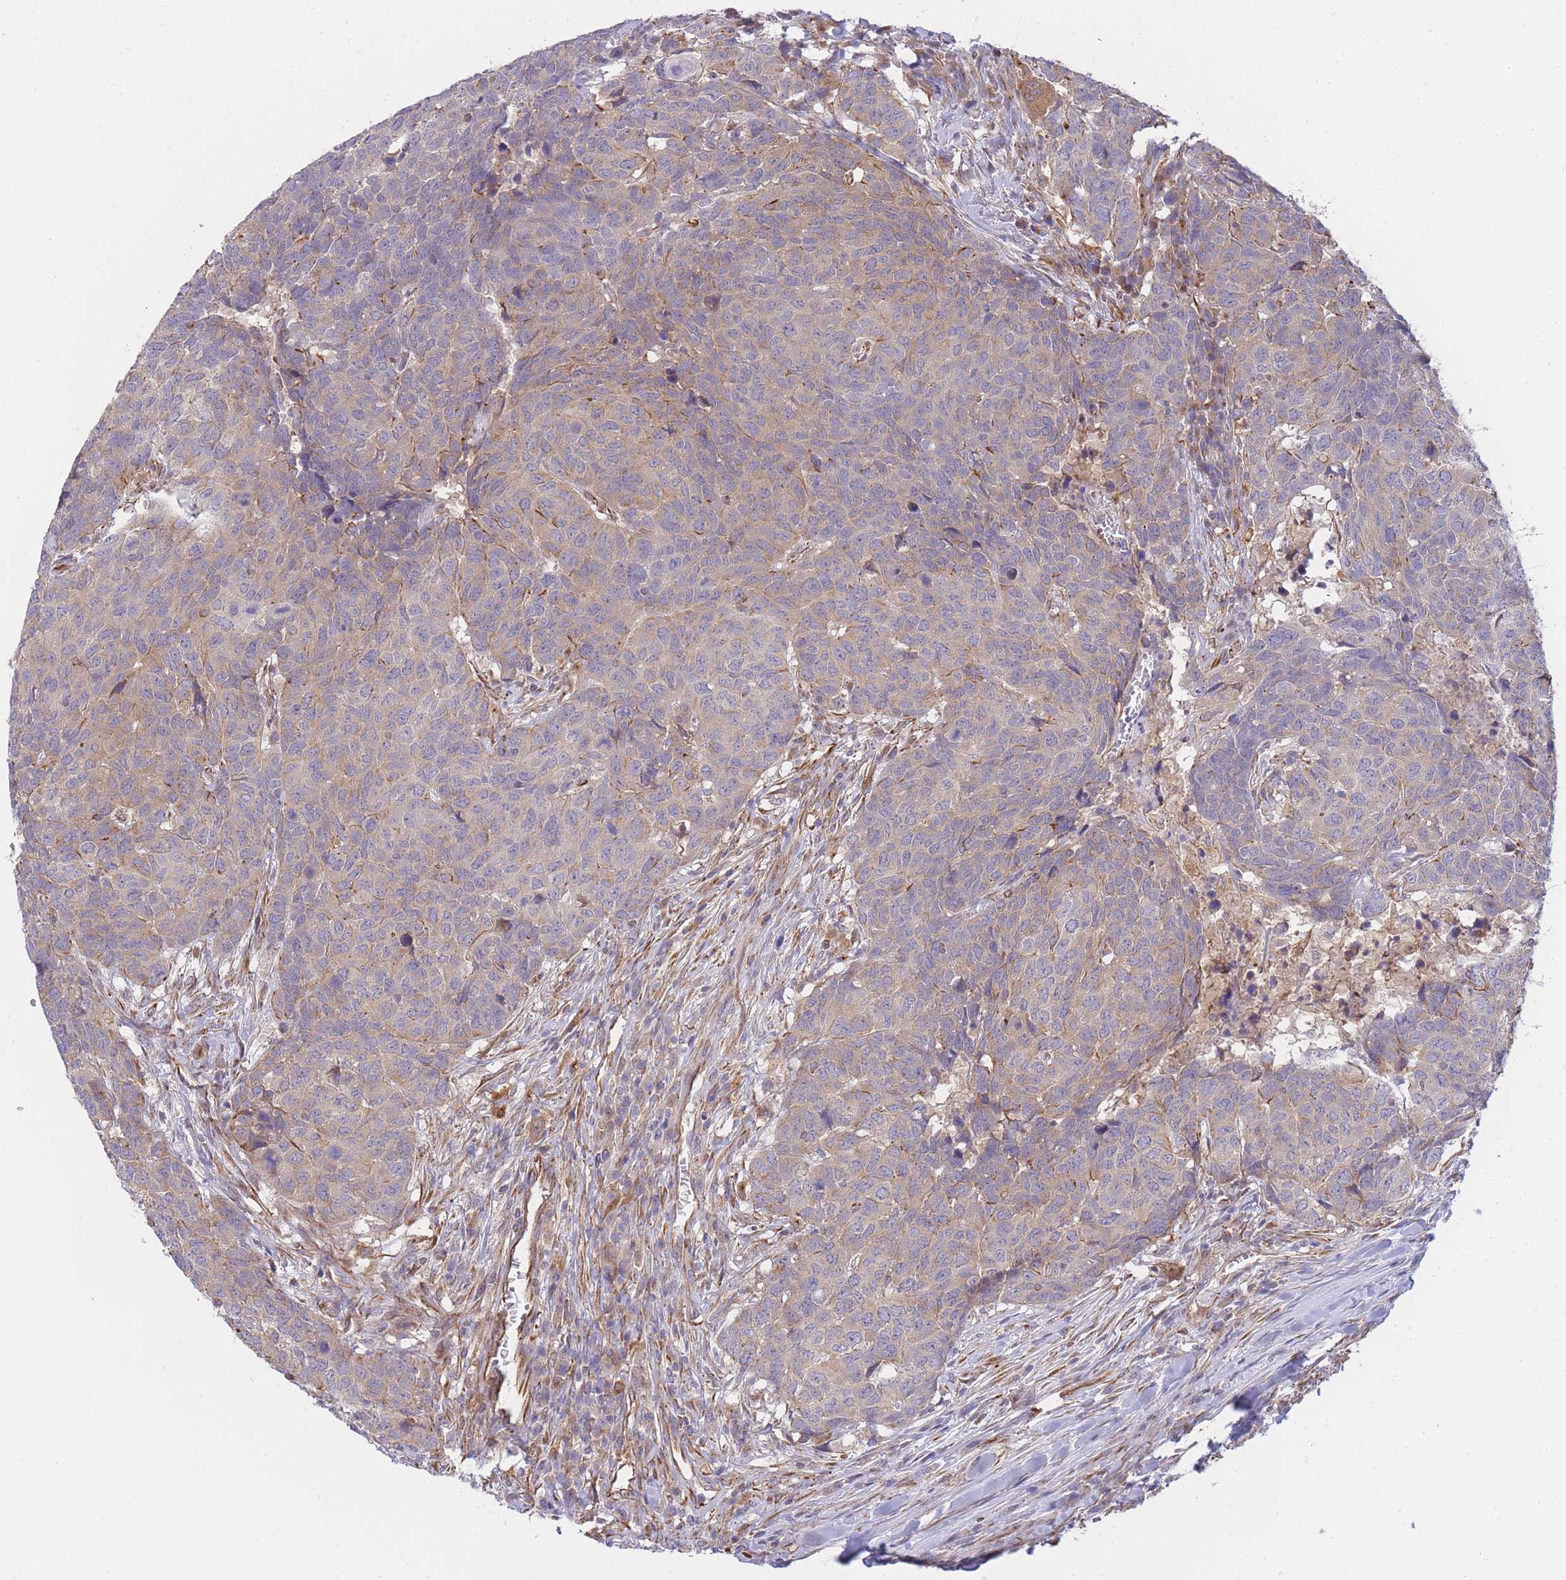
{"staining": {"intensity": "weak", "quantity": "25%-75%", "location": "cytoplasmic/membranous"}, "tissue": "head and neck cancer", "cell_type": "Tumor cells", "image_type": "cancer", "snomed": [{"axis": "morphology", "description": "Normal tissue, NOS"}, {"axis": "morphology", "description": "Squamous cell carcinoma, NOS"}, {"axis": "topography", "description": "Skeletal muscle"}, {"axis": "topography", "description": "Vascular tissue"}, {"axis": "topography", "description": "Peripheral nerve tissue"}, {"axis": "topography", "description": "Head-Neck"}], "caption": "IHC of head and neck cancer (squamous cell carcinoma) shows low levels of weak cytoplasmic/membranous staining in about 25%-75% of tumor cells. Using DAB (brown) and hematoxylin (blue) stains, captured at high magnification using brightfield microscopy.", "gene": "ECPAS", "patient": {"sex": "male", "age": 66}}